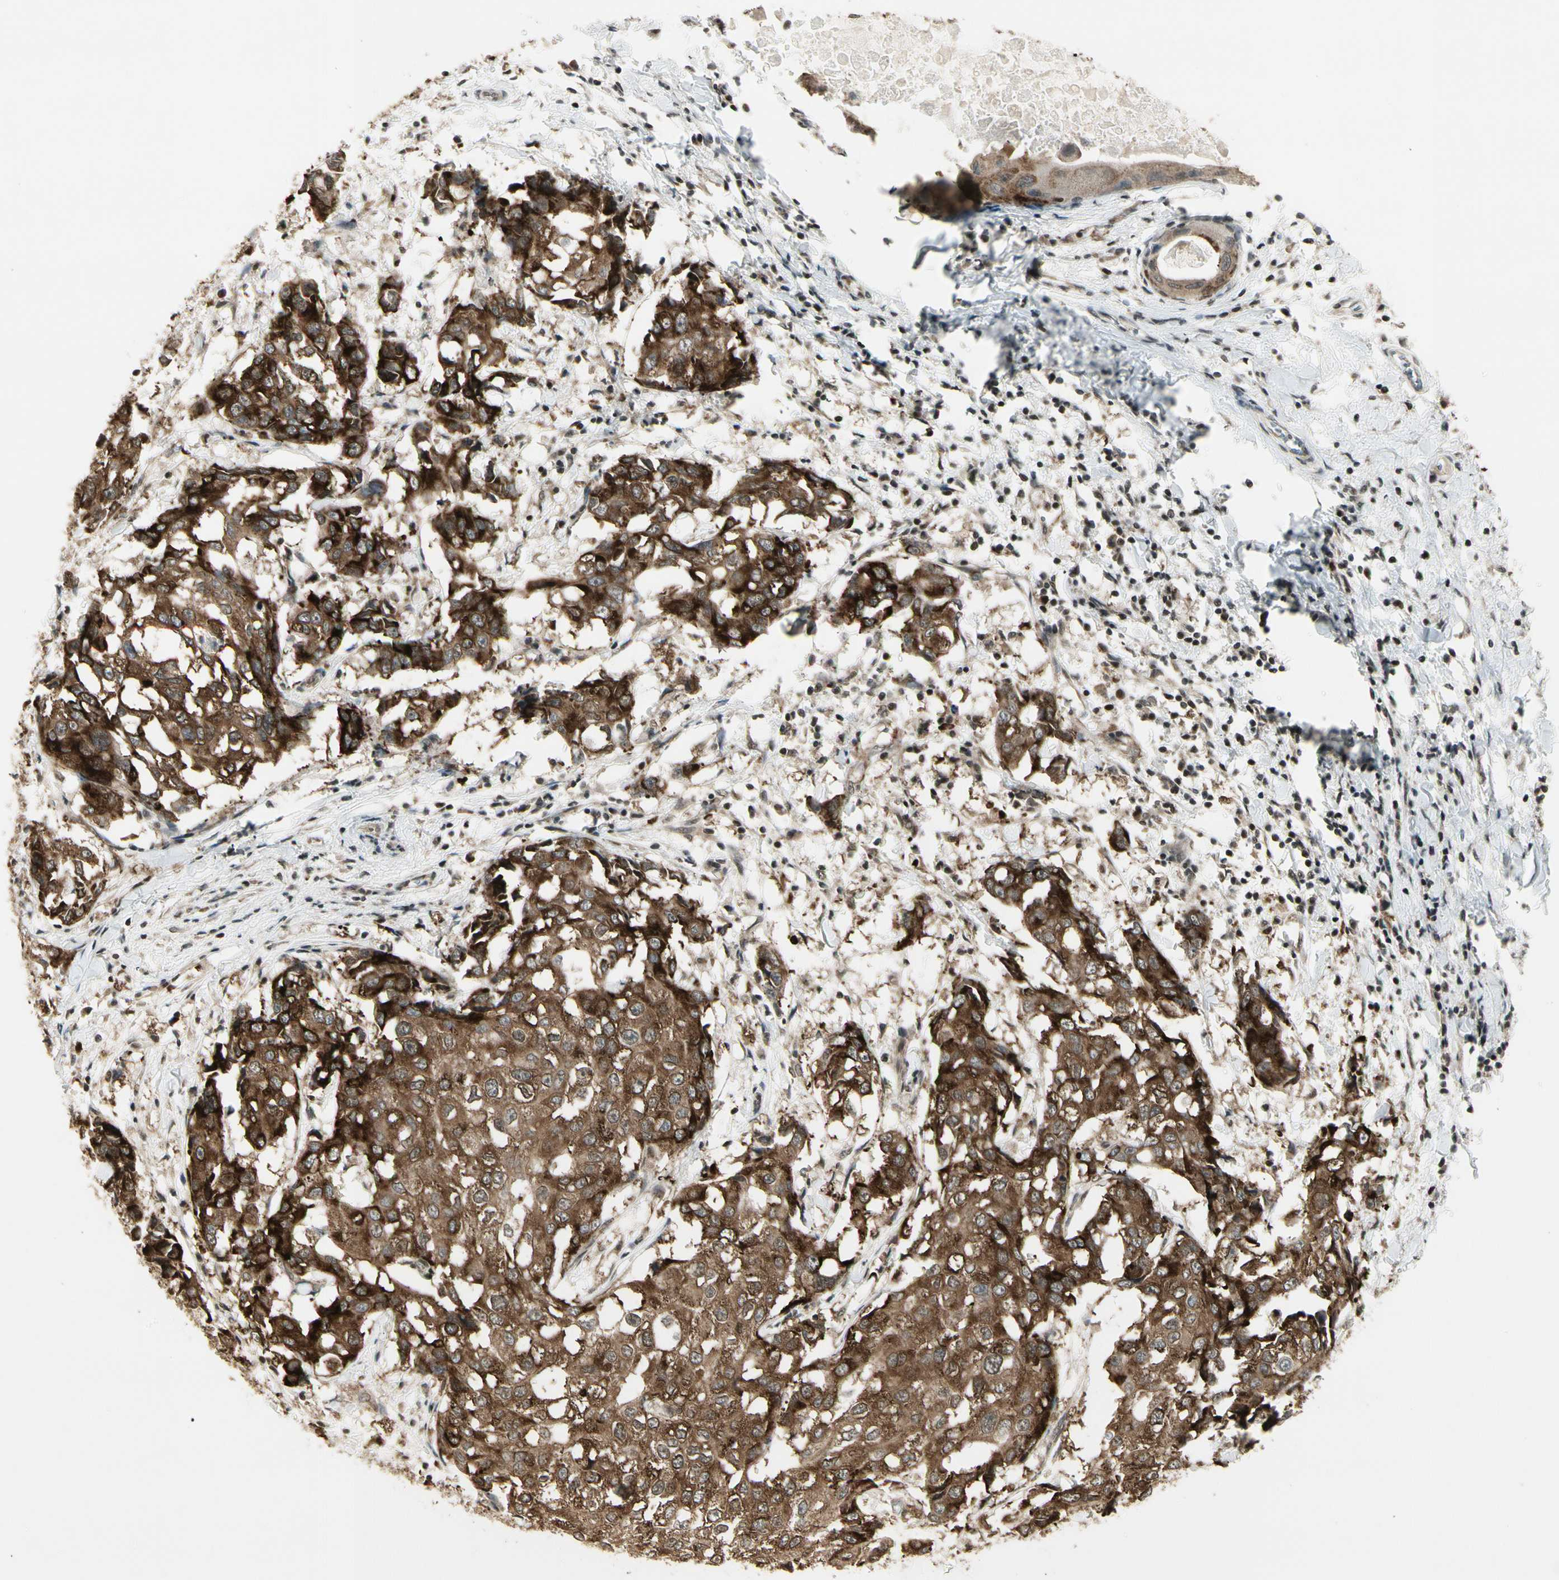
{"staining": {"intensity": "strong", "quantity": ">75%", "location": "cytoplasmic/membranous"}, "tissue": "breast cancer", "cell_type": "Tumor cells", "image_type": "cancer", "snomed": [{"axis": "morphology", "description": "Duct carcinoma"}, {"axis": "topography", "description": "Breast"}], "caption": "DAB immunohistochemical staining of human breast cancer (intraductal carcinoma) displays strong cytoplasmic/membranous protein expression in approximately >75% of tumor cells. The staining was performed using DAB (3,3'-diaminobenzidine), with brown indicating positive protein expression. Nuclei are stained blue with hematoxylin.", "gene": "SMN2", "patient": {"sex": "female", "age": 27}}